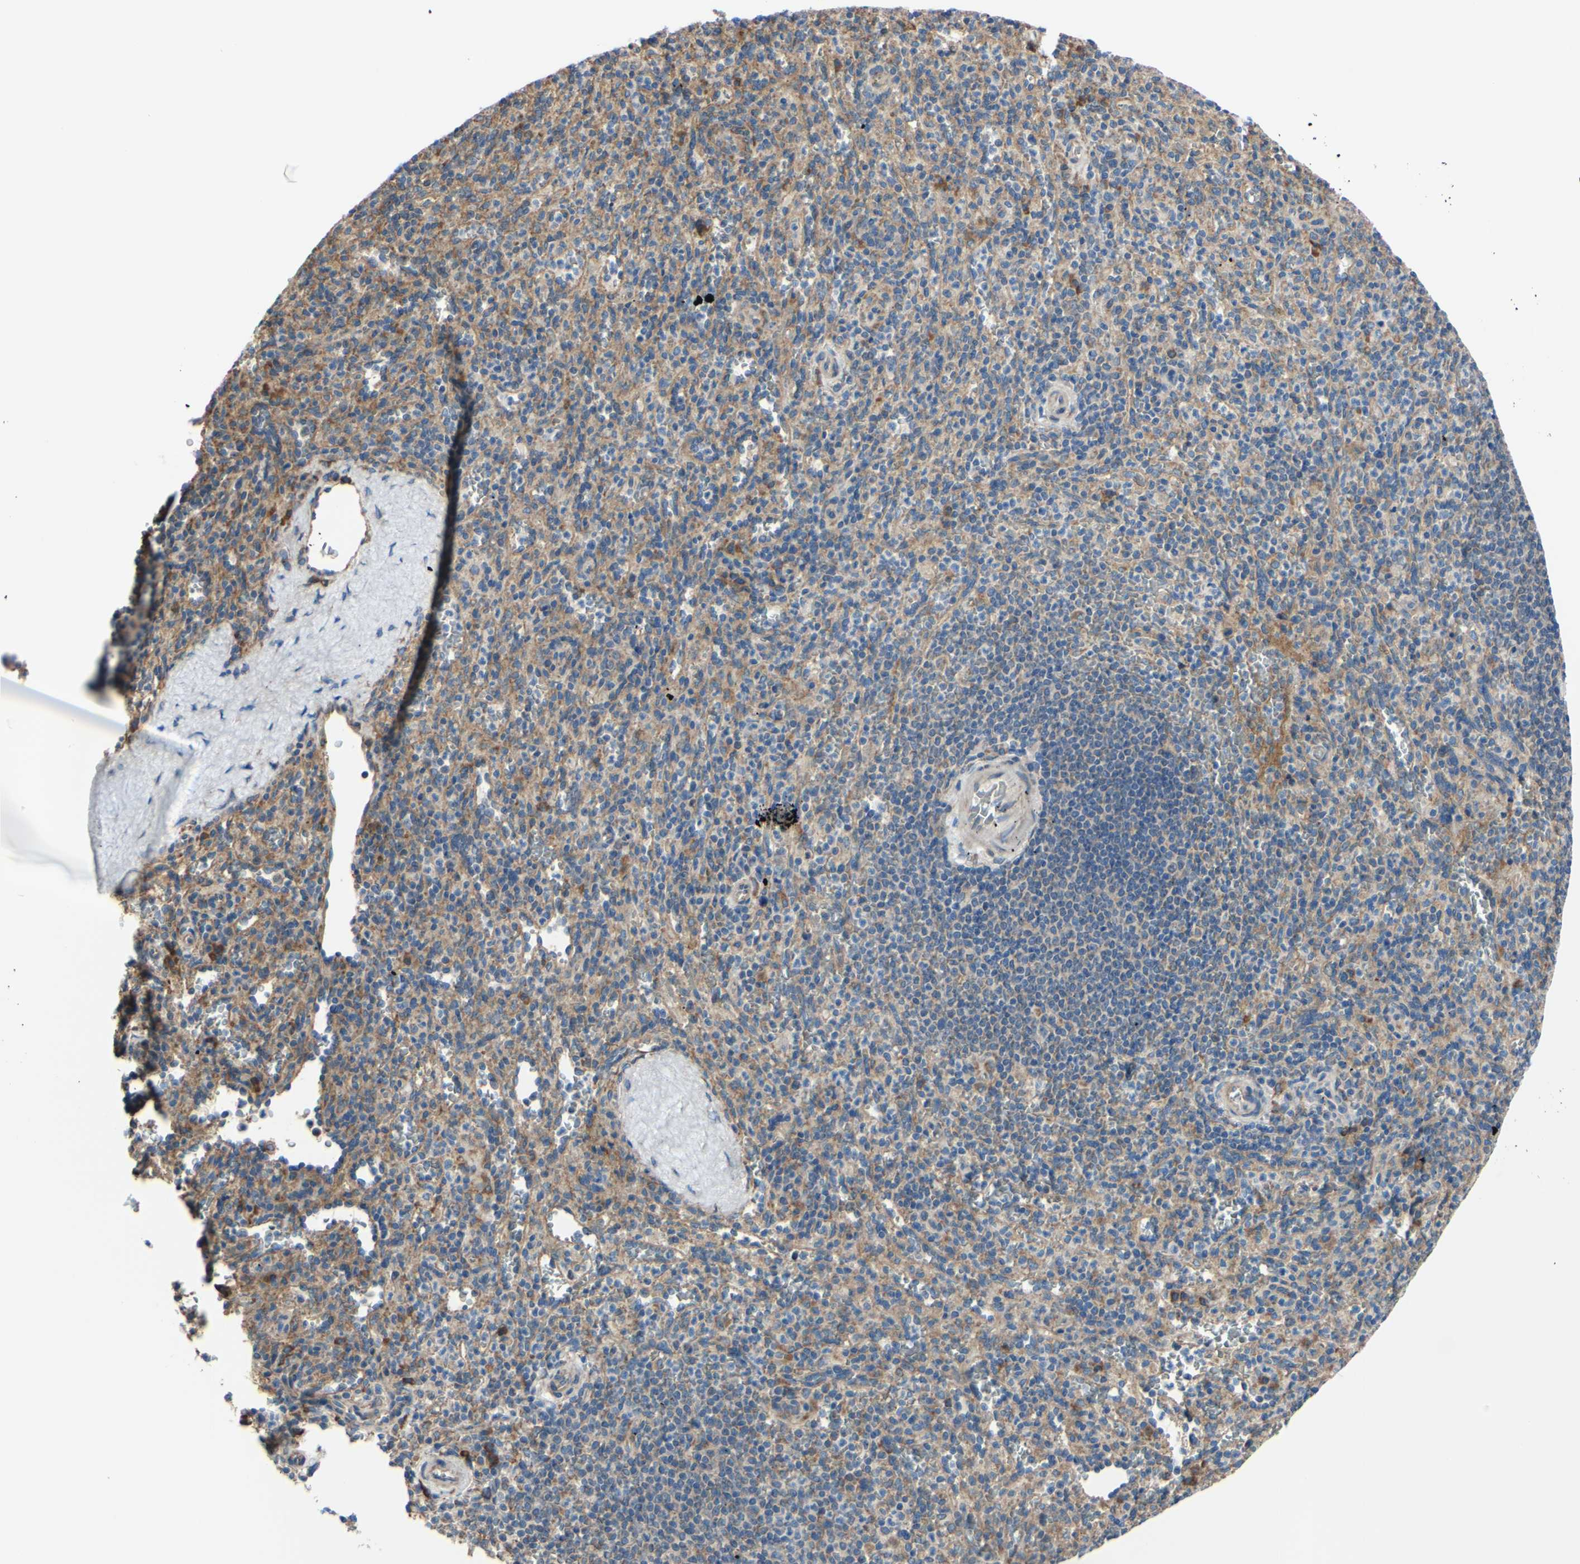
{"staining": {"intensity": "weak", "quantity": ">75%", "location": "cytoplasmic/membranous"}, "tissue": "spleen", "cell_type": "Cells in red pulp", "image_type": "normal", "snomed": [{"axis": "morphology", "description": "Normal tissue, NOS"}, {"axis": "topography", "description": "Spleen"}], "caption": "Immunohistochemical staining of normal human spleen demonstrates low levels of weak cytoplasmic/membranous positivity in about >75% of cells in red pulp.", "gene": "BMF", "patient": {"sex": "male", "age": 36}}